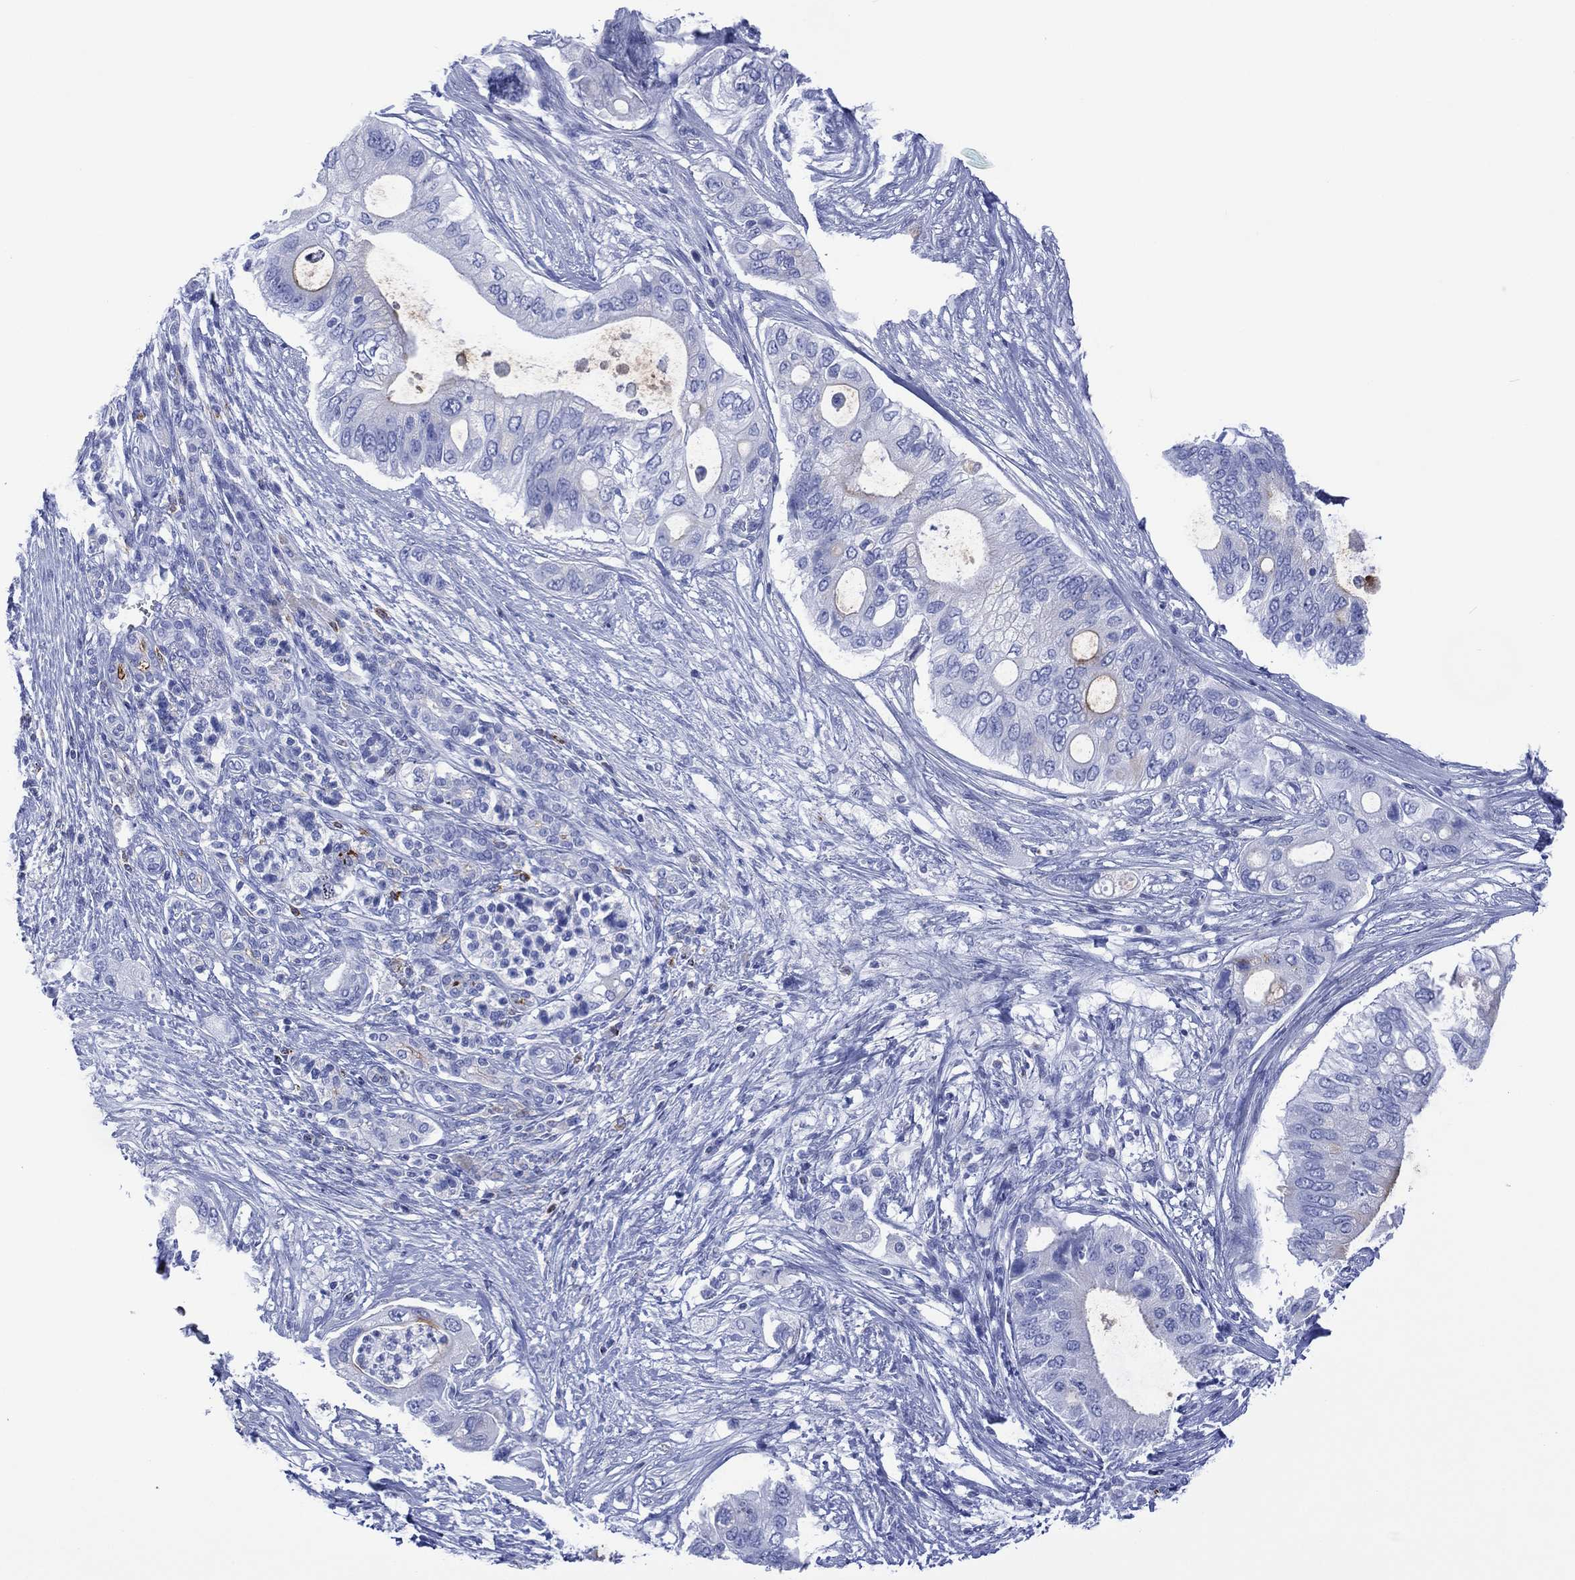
{"staining": {"intensity": "negative", "quantity": "none", "location": "none"}, "tissue": "pancreatic cancer", "cell_type": "Tumor cells", "image_type": "cancer", "snomed": [{"axis": "morphology", "description": "Adenocarcinoma, NOS"}, {"axis": "topography", "description": "Pancreas"}], "caption": "Pancreatic cancer stained for a protein using immunohistochemistry (IHC) demonstrates no expression tumor cells.", "gene": "DPP4", "patient": {"sex": "female", "age": 72}}